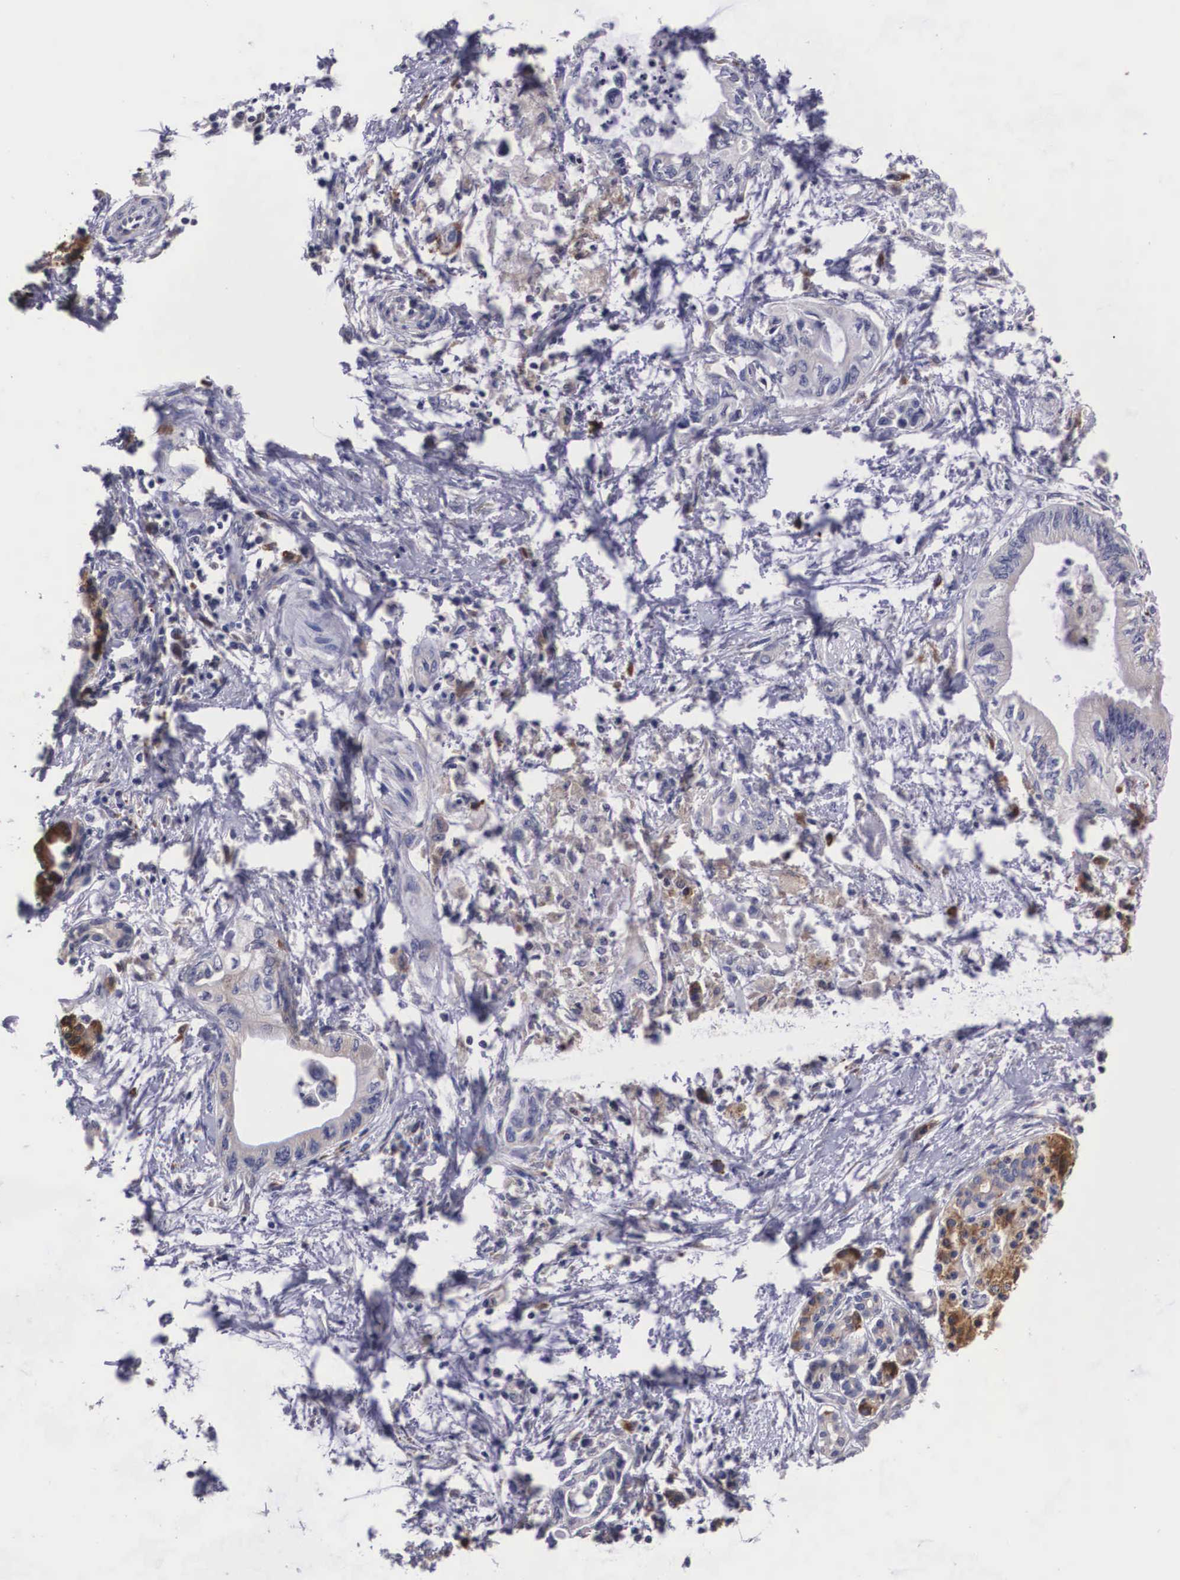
{"staining": {"intensity": "moderate", "quantity": "<25%", "location": "cytoplasmic/membranous"}, "tissue": "pancreatic cancer", "cell_type": "Tumor cells", "image_type": "cancer", "snomed": [{"axis": "morphology", "description": "Adenocarcinoma, NOS"}, {"axis": "topography", "description": "Pancreas"}], "caption": "Immunohistochemistry (IHC) (DAB) staining of human pancreatic cancer shows moderate cytoplasmic/membranous protein positivity in approximately <25% of tumor cells.", "gene": "CRELD2", "patient": {"sex": "female", "age": 66}}